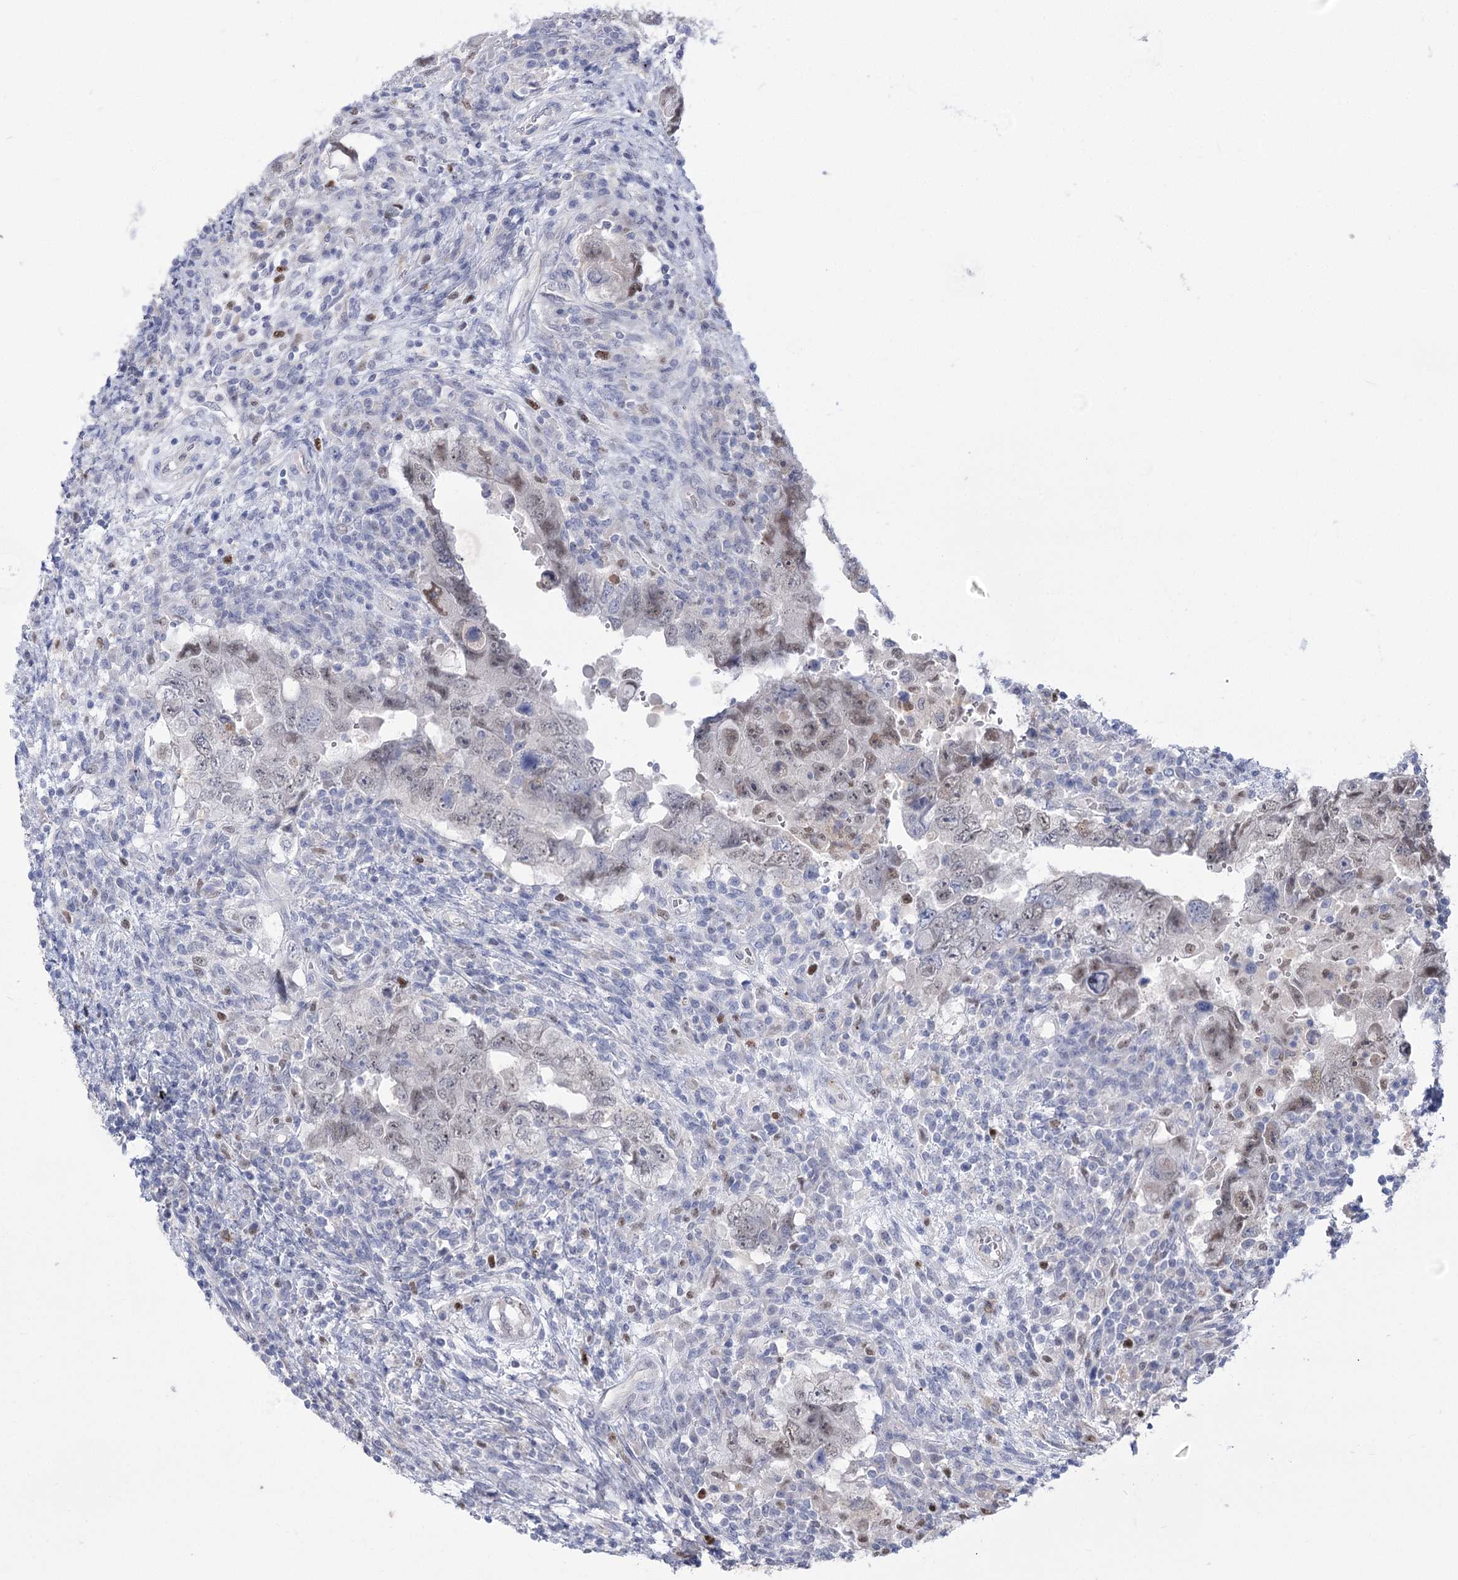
{"staining": {"intensity": "weak", "quantity": "<25%", "location": "nuclear"}, "tissue": "testis cancer", "cell_type": "Tumor cells", "image_type": "cancer", "snomed": [{"axis": "morphology", "description": "Carcinoma, Embryonal, NOS"}, {"axis": "topography", "description": "Testis"}], "caption": "The photomicrograph demonstrates no staining of tumor cells in testis cancer.", "gene": "SIAE", "patient": {"sex": "male", "age": 26}}